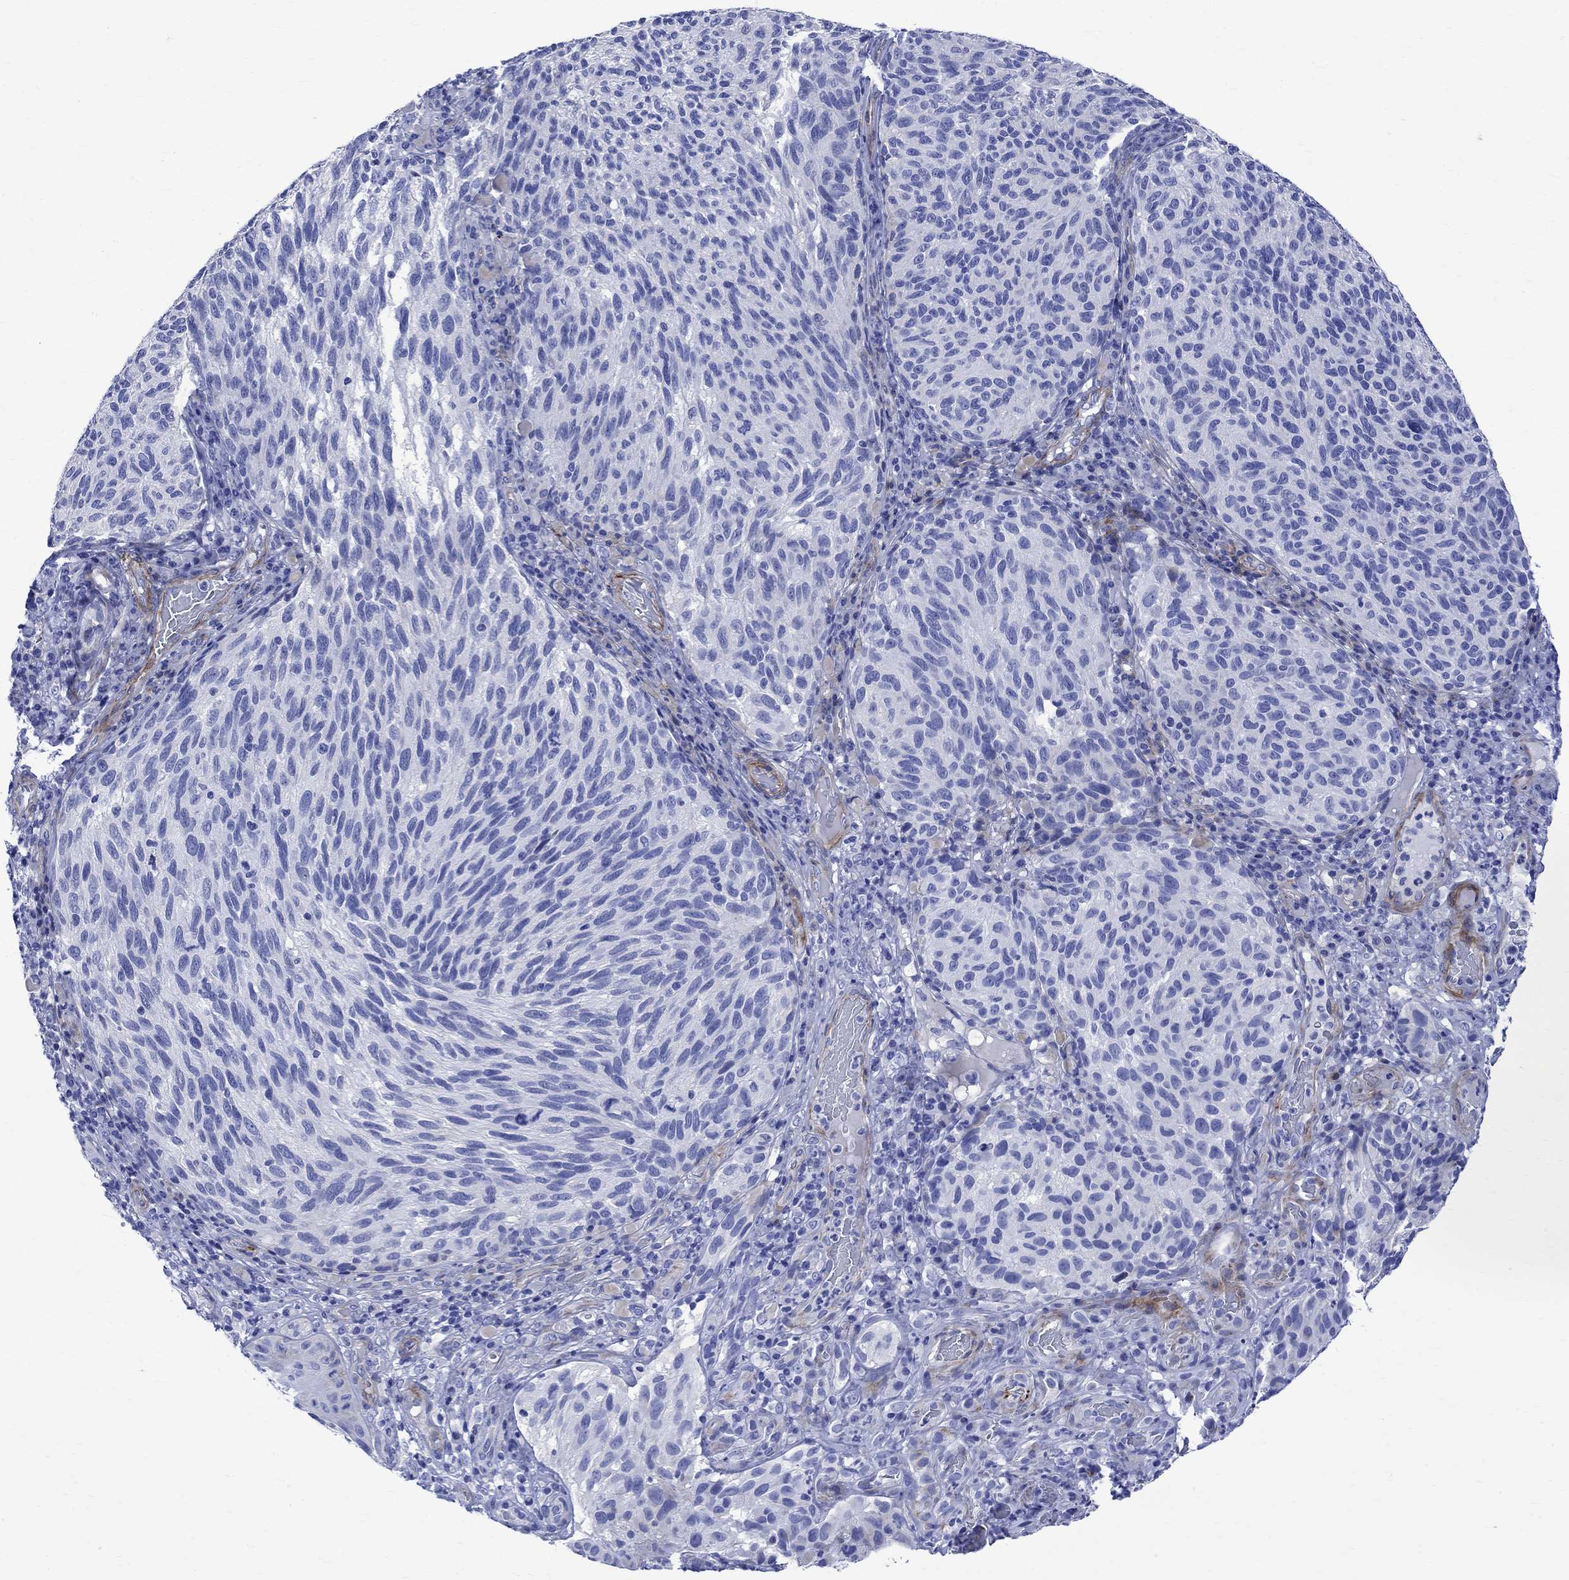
{"staining": {"intensity": "negative", "quantity": "none", "location": "none"}, "tissue": "melanoma", "cell_type": "Tumor cells", "image_type": "cancer", "snomed": [{"axis": "morphology", "description": "Malignant melanoma, NOS"}, {"axis": "topography", "description": "Skin"}], "caption": "An IHC image of malignant melanoma is shown. There is no staining in tumor cells of malignant melanoma. The staining is performed using DAB brown chromogen with nuclei counter-stained in using hematoxylin.", "gene": "PARVB", "patient": {"sex": "female", "age": 73}}